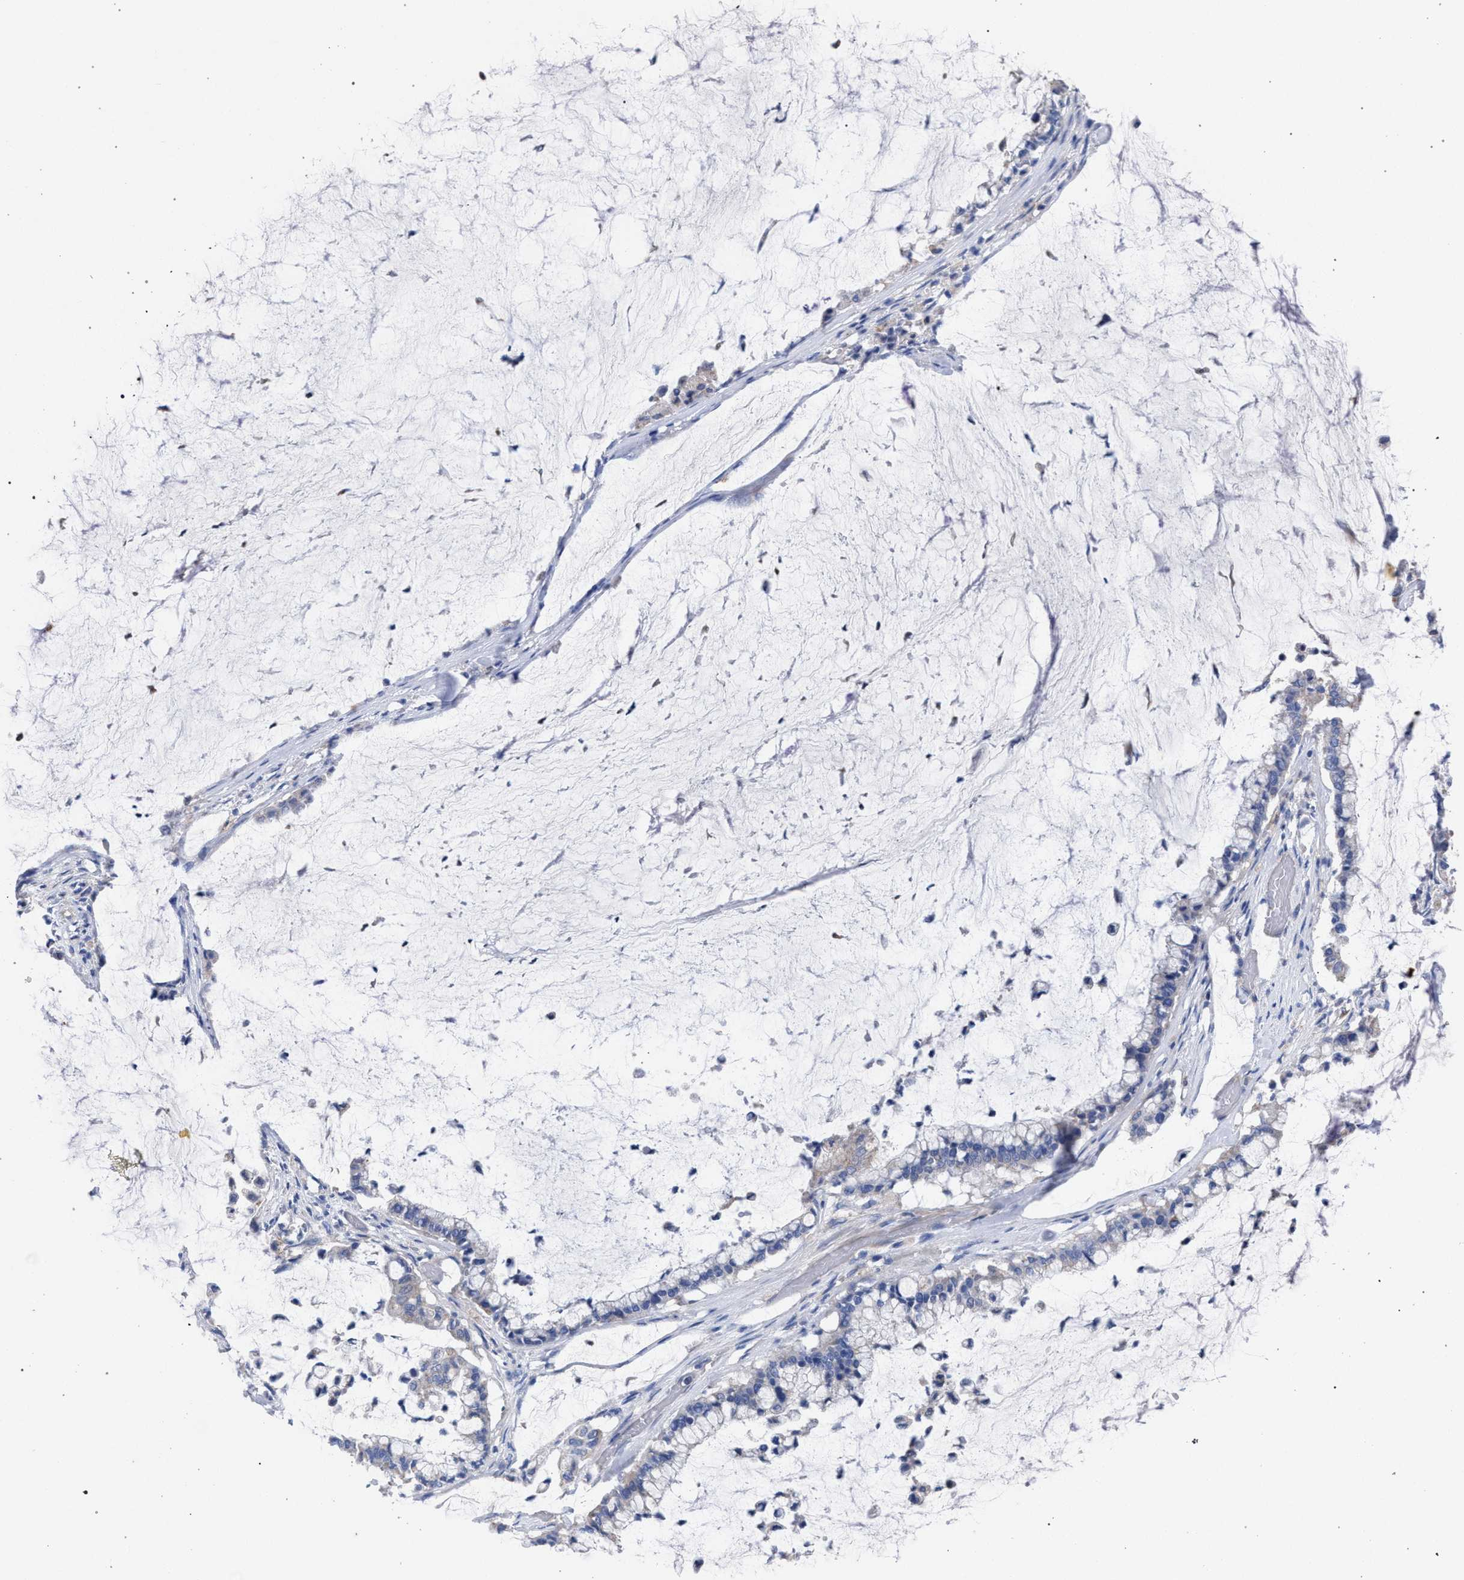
{"staining": {"intensity": "negative", "quantity": "none", "location": "none"}, "tissue": "pancreatic cancer", "cell_type": "Tumor cells", "image_type": "cancer", "snomed": [{"axis": "morphology", "description": "Adenocarcinoma, NOS"}, {"axis": "topography", "description": "Pancreas"}], "caption": "This is an IHC histopathology image of adenocarcinoma (pancreatic). There is no positivity in tumor cells.", "gene": "GMPR", "patient": {"sex": "male", "age": 41}}